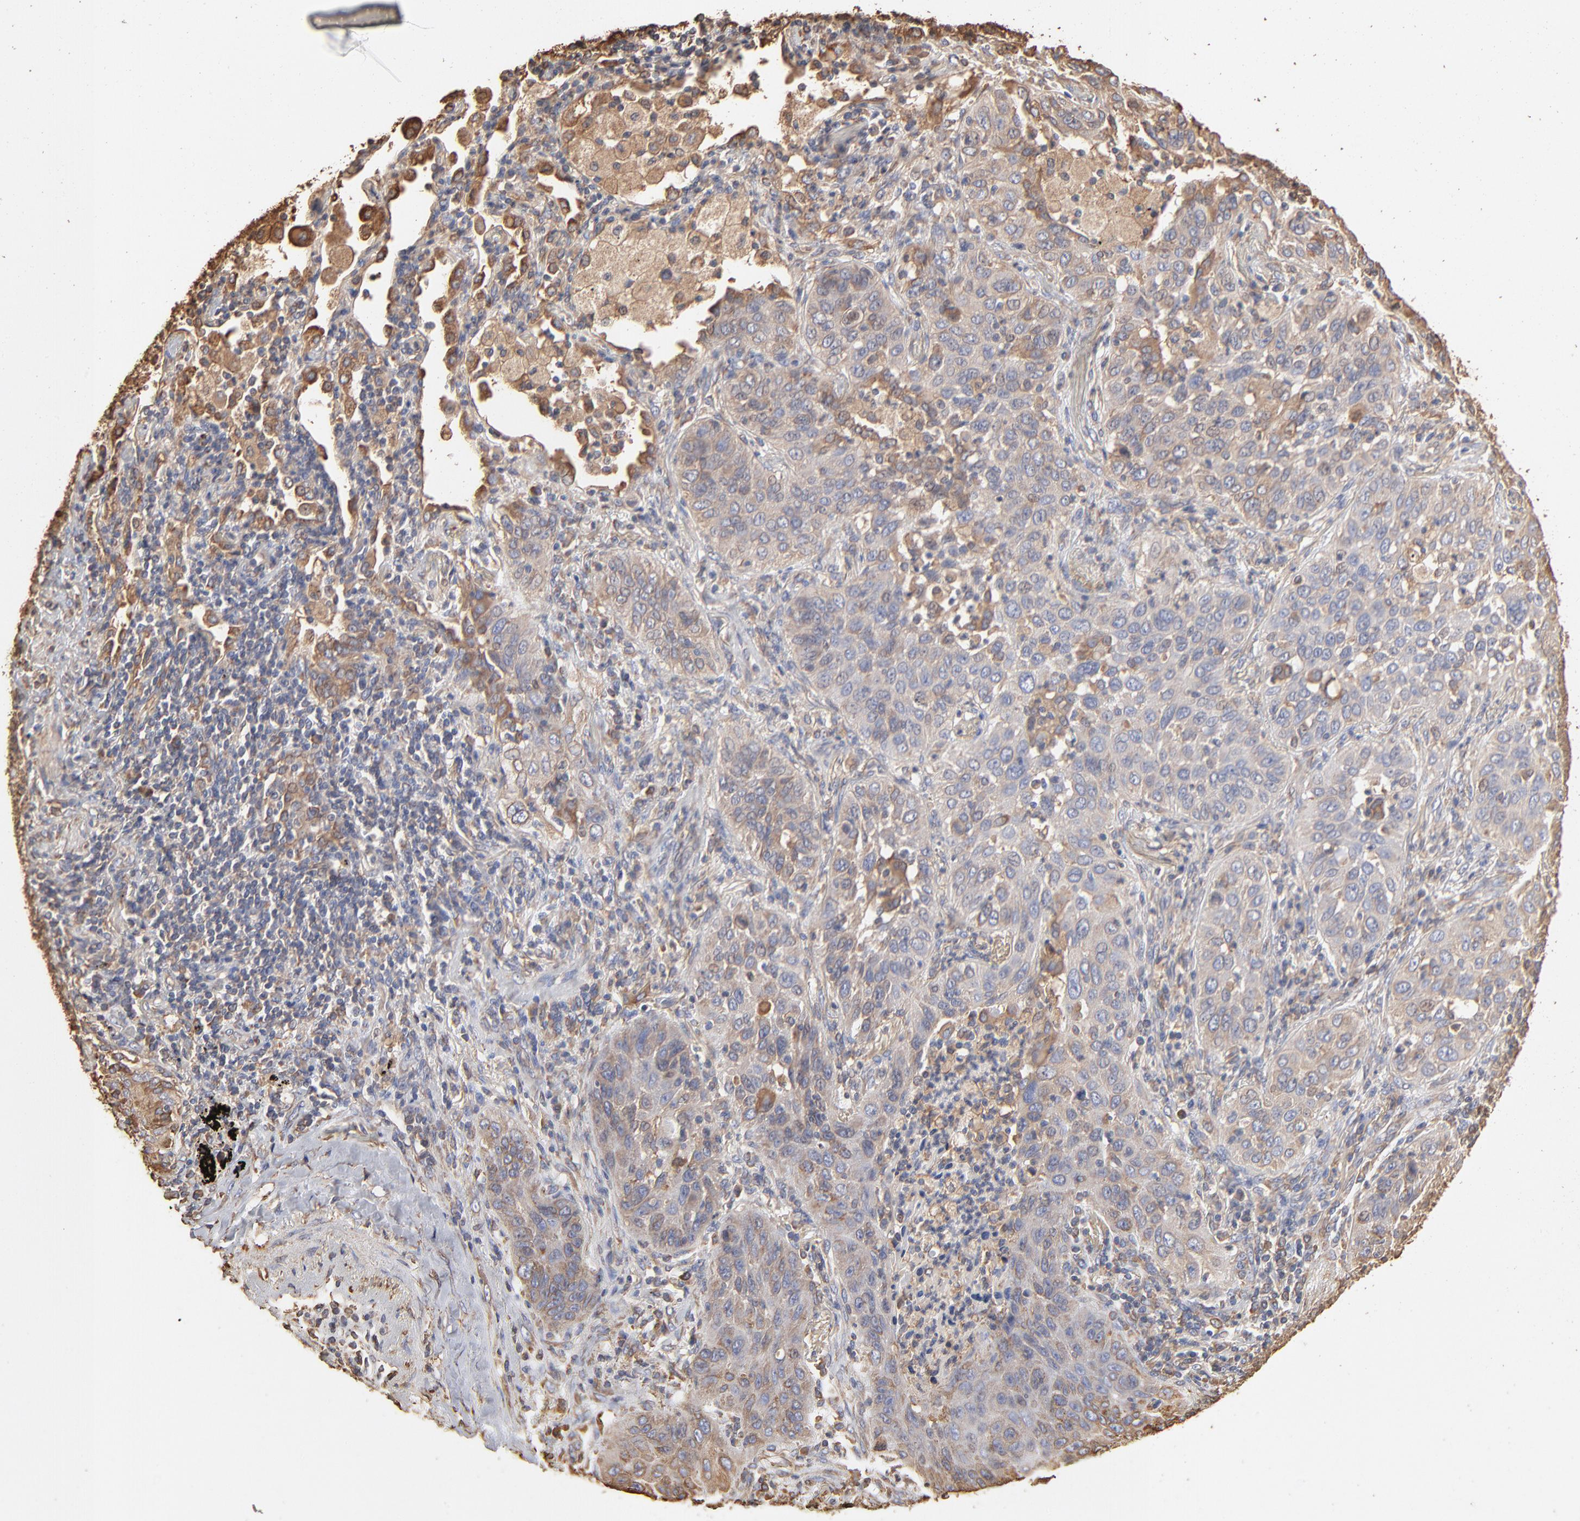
{"staining": {"intensity": "weak", "quantity": "<25%", "location": "cytoplasmic/membranous"}, "tissue": "lung cancer", "cell_type": "Tumor cells", "image_type": "cancer", "snomed": [{"axis": "morphology", "description": "Squamous cell carcinoma, NOS"}, {"axis": "topography", "description": "Lung"}], "caption": "There is no significant staining in tumor cells of lung cancer.", "gene": "PDIA3", "patient": {"sex": "female", "age": 67}}